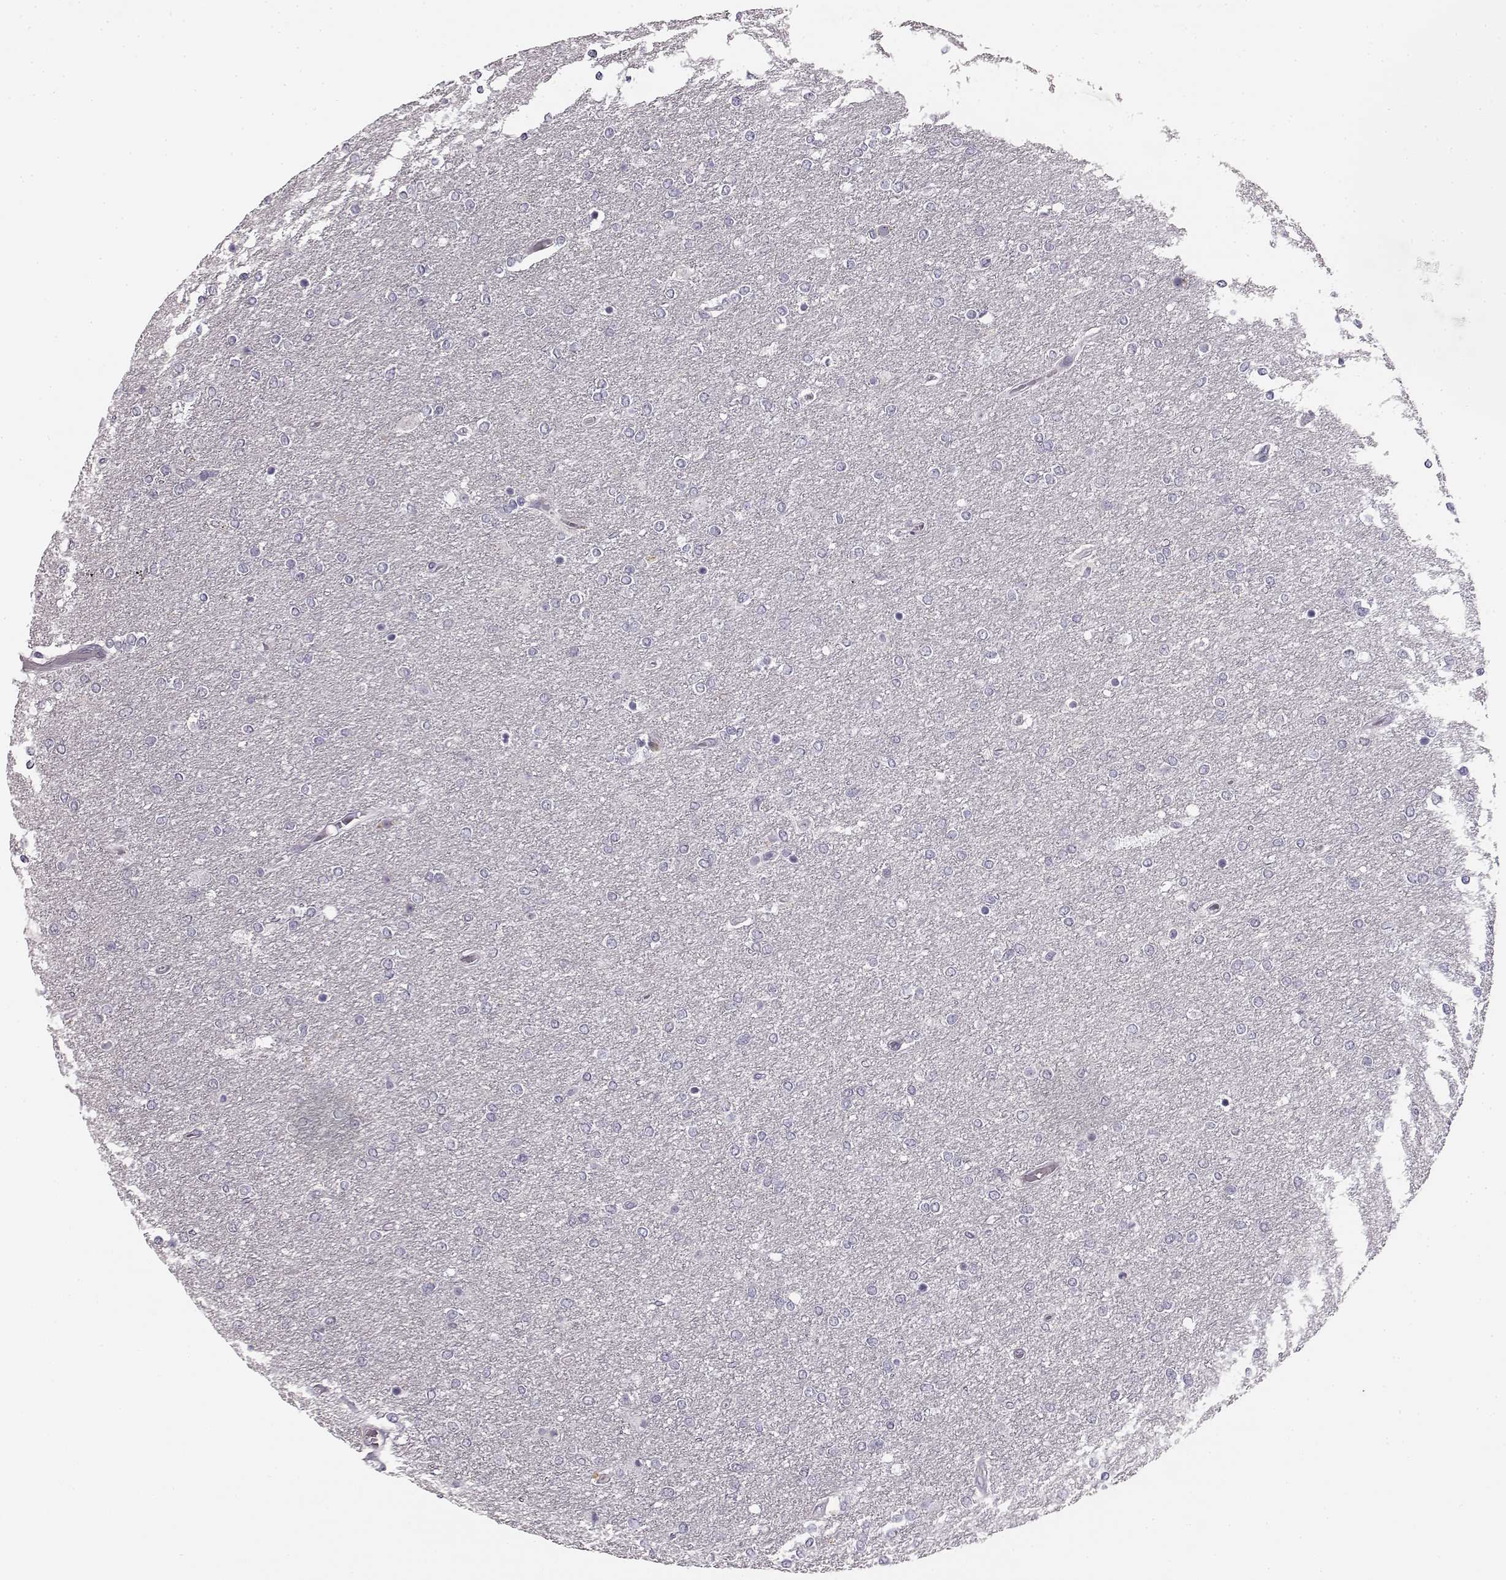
{"staining": {"intensity": "negative", "quantity": "none", "location": "none"}, "tissue": "glioma", "cell_type": "Tumor cells", "image_type": "cancer", "snomed": [{"axis": "morphology", "description": "Glioma, malignant, High grade"}, {"axis": "topography", "description": "Brain"}], "caption": "Image shows no significant protein staining in tumor cells of glioma.", "gene": "KIAA0319", "patient": {"sex": "female", "age": 61}}